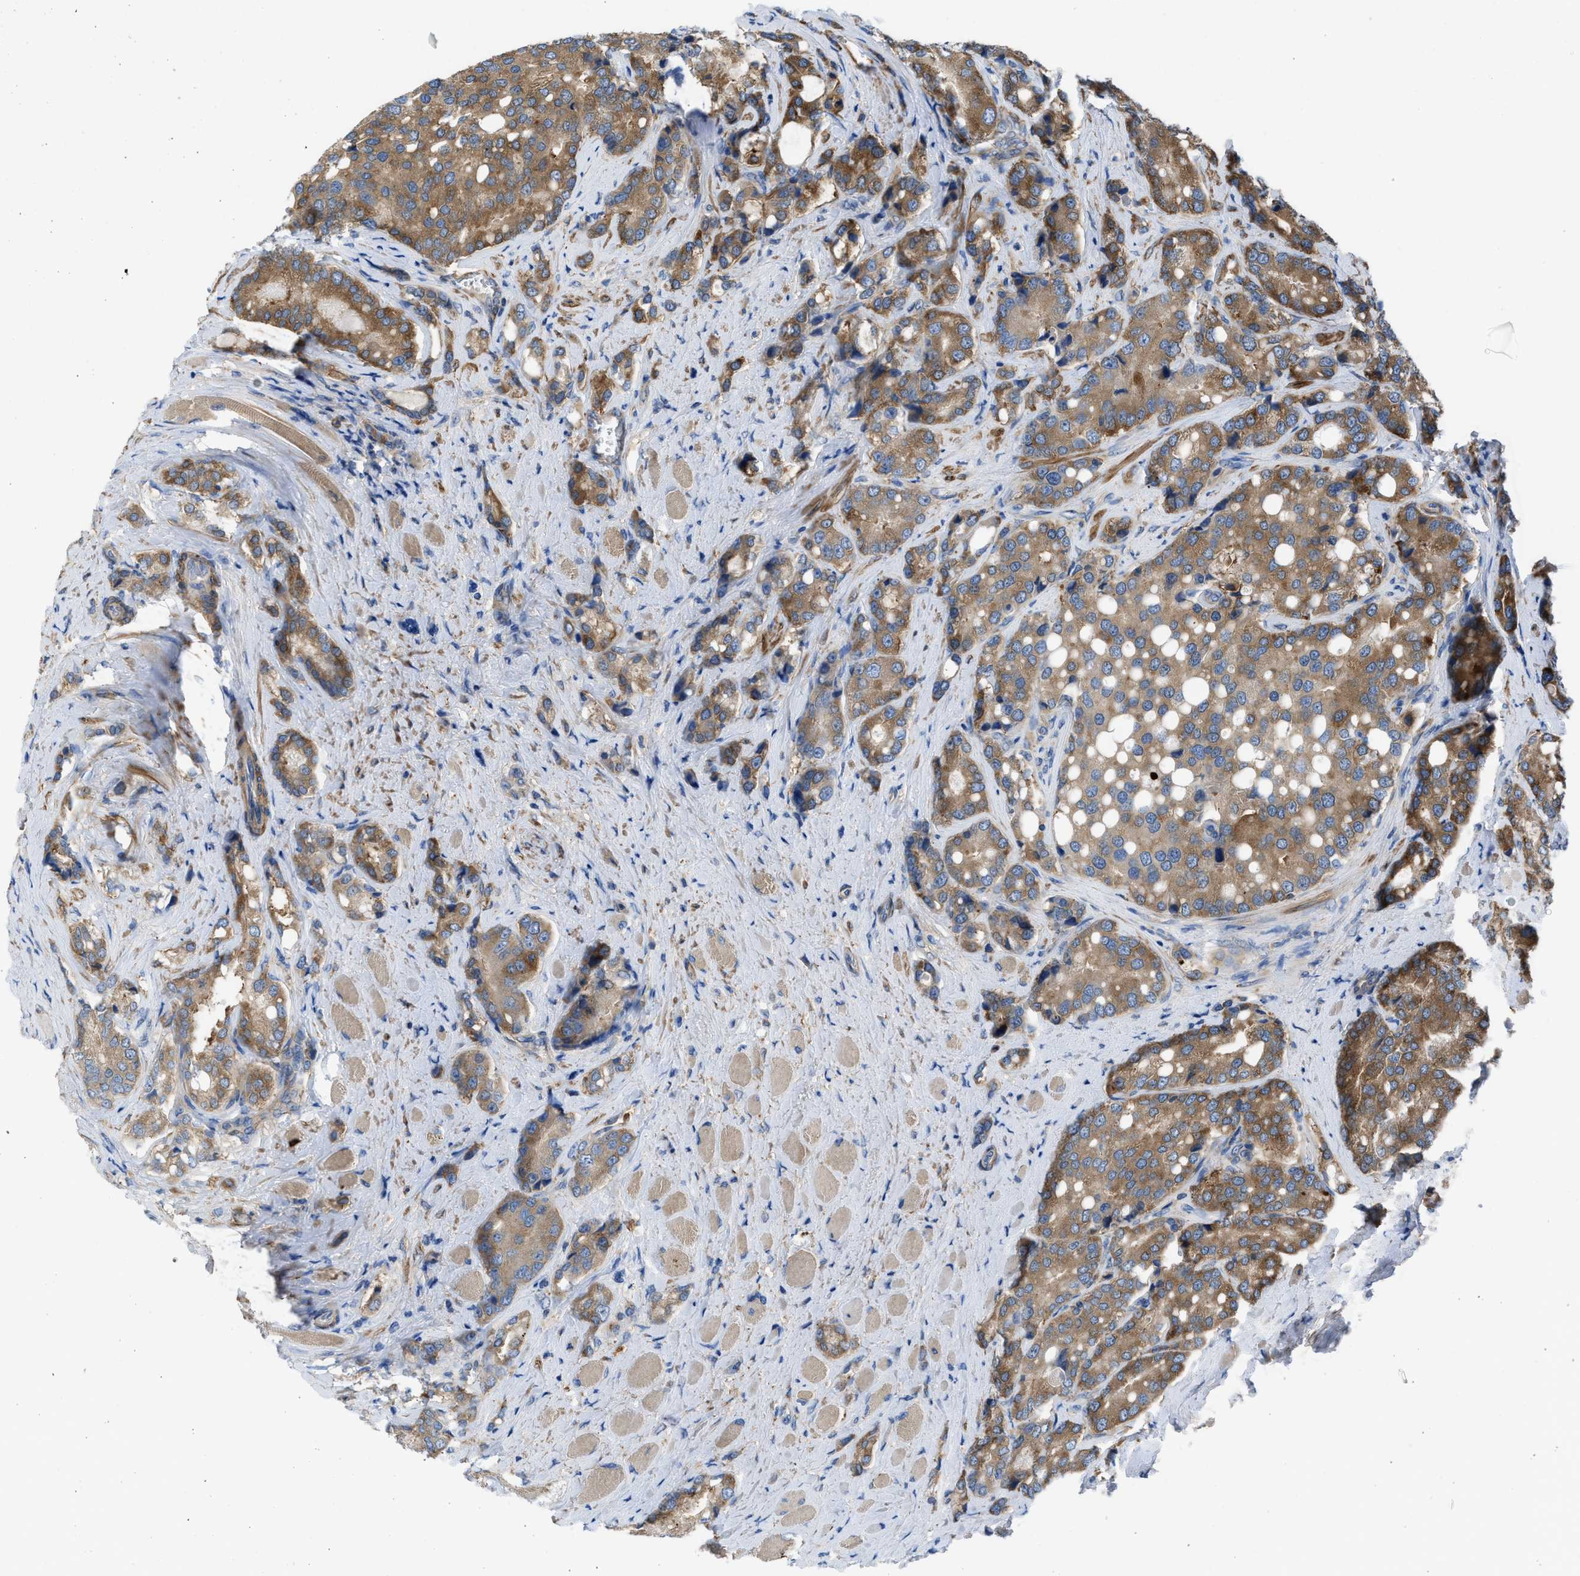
{"staining": {"intensity": "moderate", "quantity": ">75%", "location": "cytoplasmic/membranous"}, "tissue": "prostate cancer", "cell_type": "Tumor cells", "image_type": "cancer", "snomed": [{"axis": "morphology", "description": "Adenocarcinoma, High grade"}, {"axis": "topography", "description": "Prostate"}], "caption": "Moderate cytoplasmic/membranous expression is present in about >75% of tumor cells in prostate adenocarcinoma (high-grade).", "gene": "CHKB", "patient": {"sex": "male", "age": 50}}